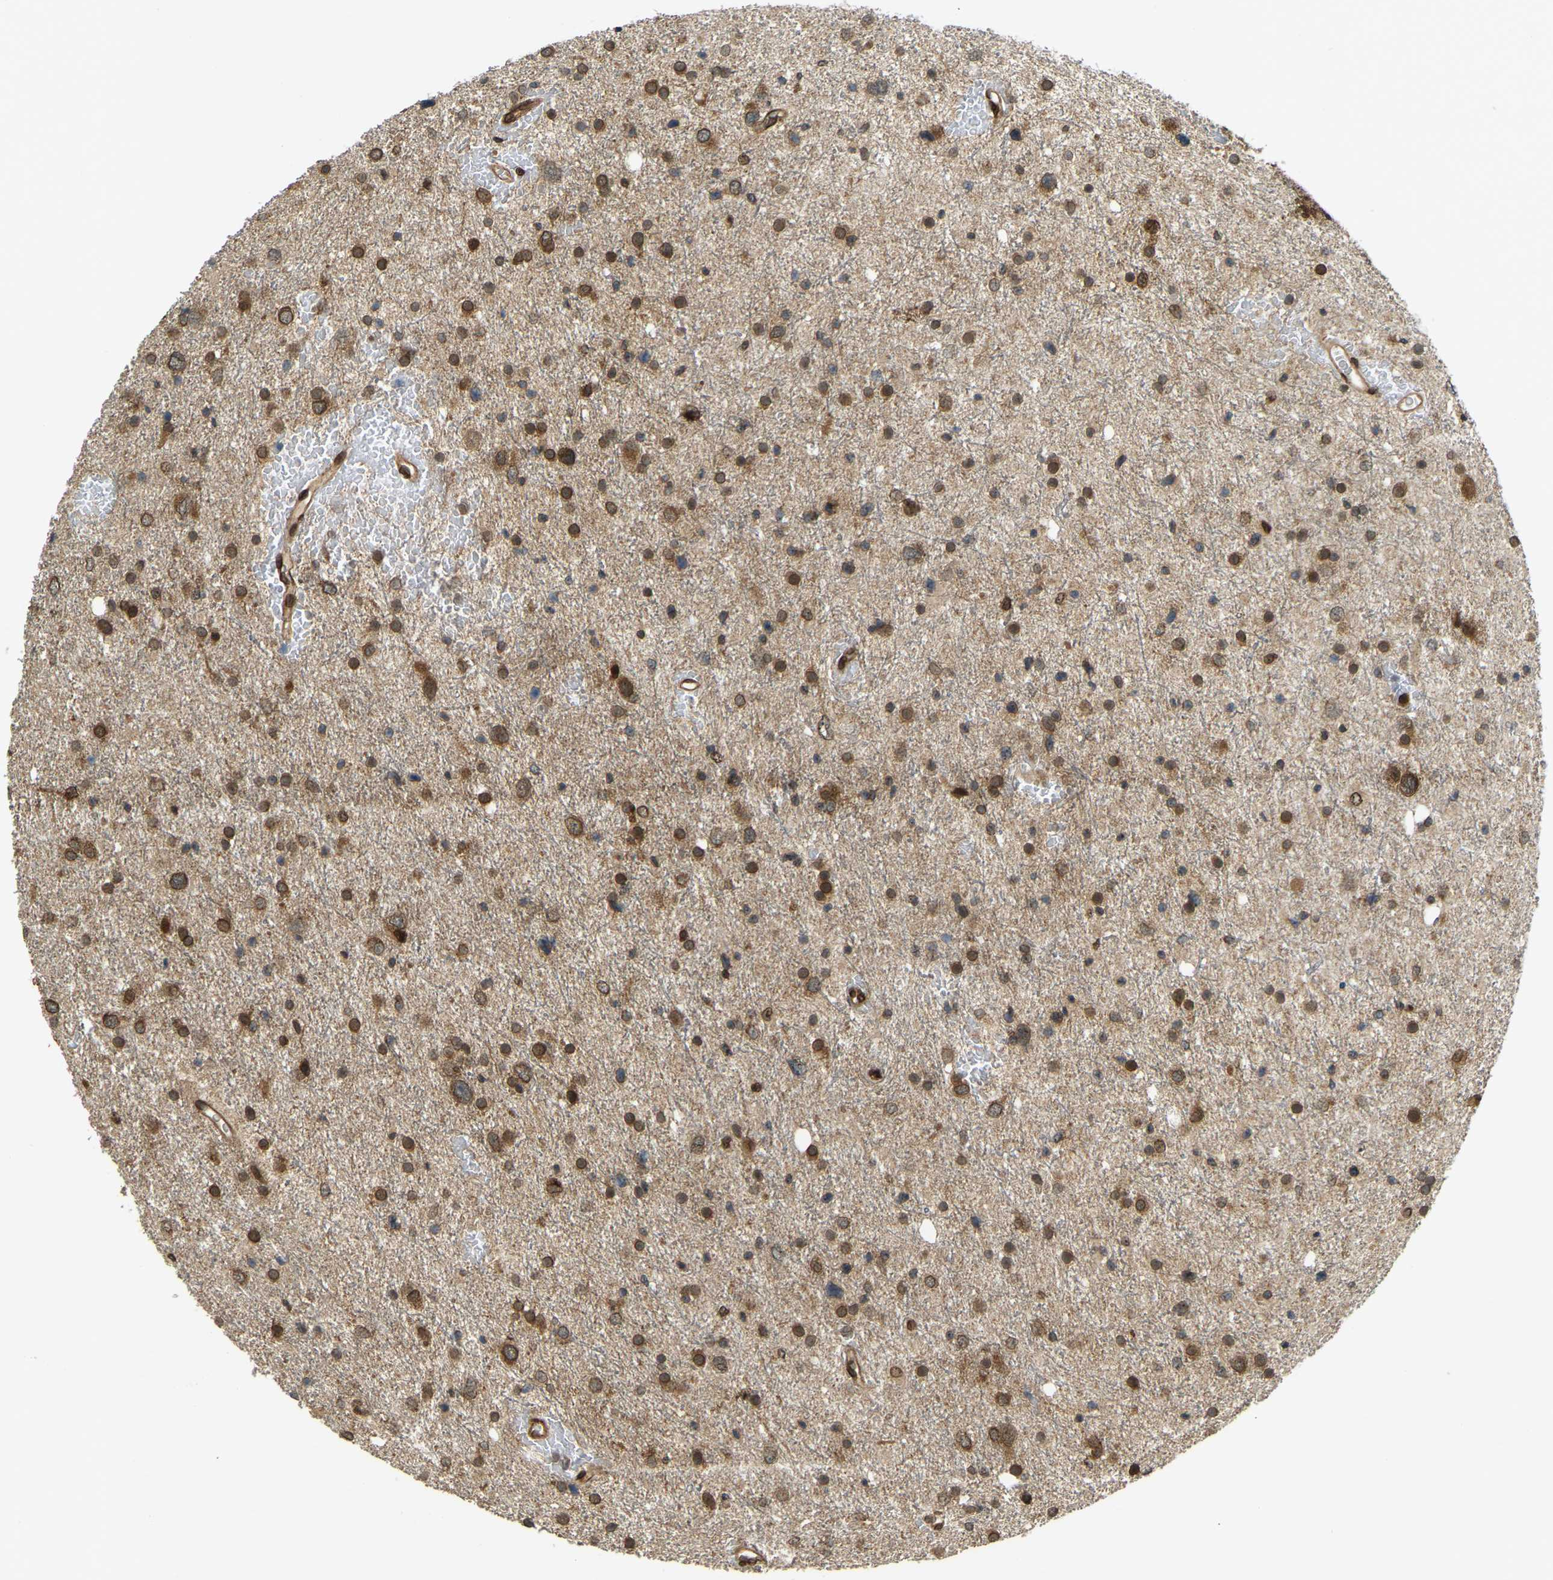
{"staining": {"intensity": "moderate", "quantity": ">75%", "location": "cytoplasmic/membranous,nuclear"}, "tissue": "glioma", "cell_type": "Tumor cells", "image_type": "cancer", "snomed": [{"axis": "morphology", "description": "Glioma, malignant, Low grade"}, {"axis": "topography", "description": "Brain"}], "caption": "Immunohistochemistry staining of glioma, which exhibits medium levels of moderate cytoplasmic/membranous and nuclear positivity in about >75% of tumor cells indicating moderate cytoplasmic/membranous and nuclear protein expression. The staining was performed using DAB (brown) for protein detection and nuclei were counterstained in hematoxylin (blue).", "gene": "SYNE1", "patient": {"sex": "female", "age": 37}}